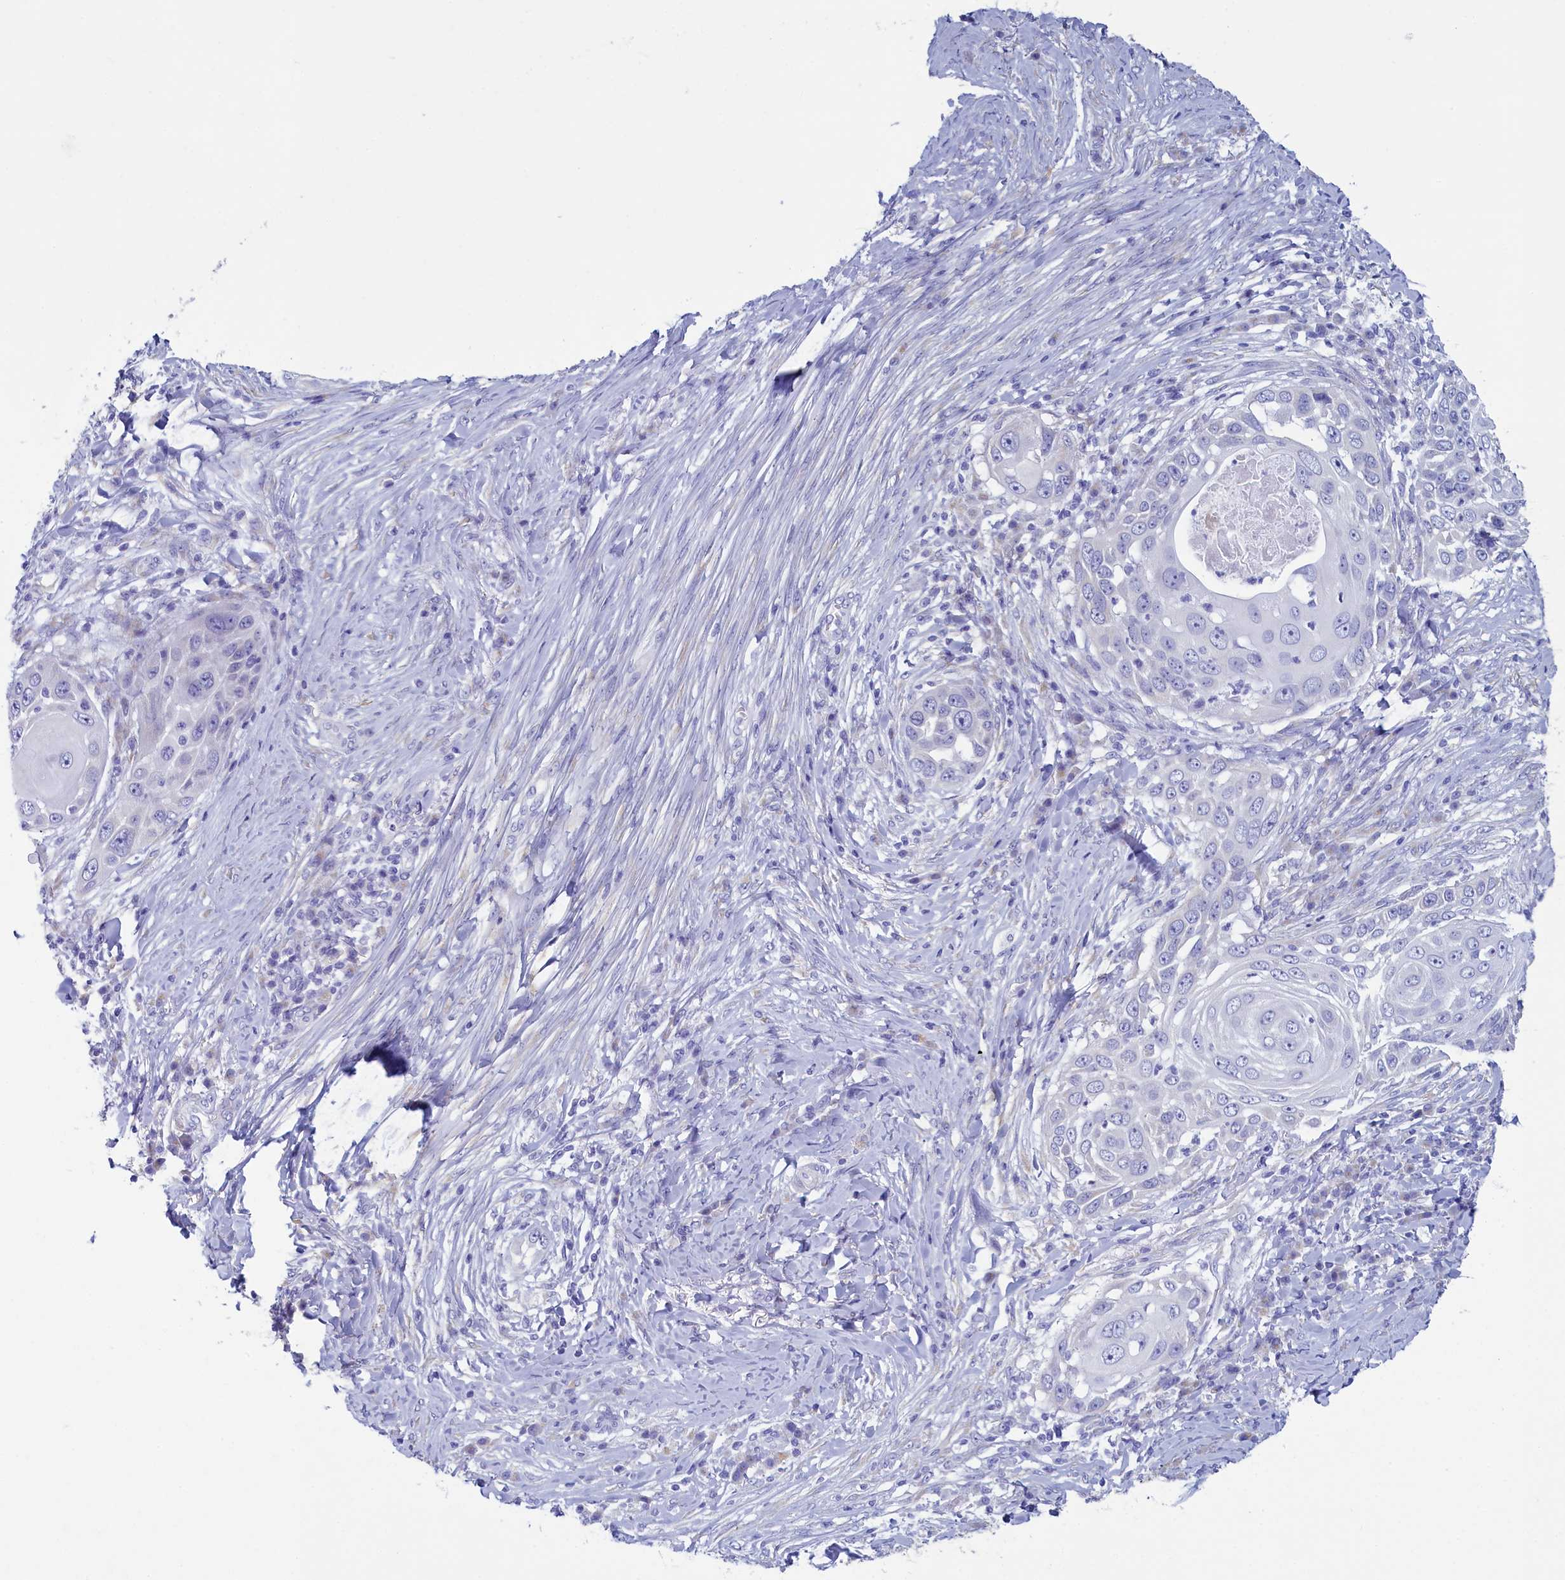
{"staining": {"intensity": "negative", "quantity": "none", "location": "none"}, "tissue": "skin cancer", "cell_type": "Tumor cells", "image_type": "cancer", "snomed": [{"axis": "morphology", "description": "Squamous cell carcinoma, NOS"}, {"axis": "topography", "description": "Skin"}], "caption": "This histopathology image is of skin cancer stained with immunohistochemistry (IHC) to label a protein in brown with the nuclei are counter-stained blue. There is no expression in tumor cells.", "gene": "SKA3", "patient": {"sex": "female", "age": 44}}